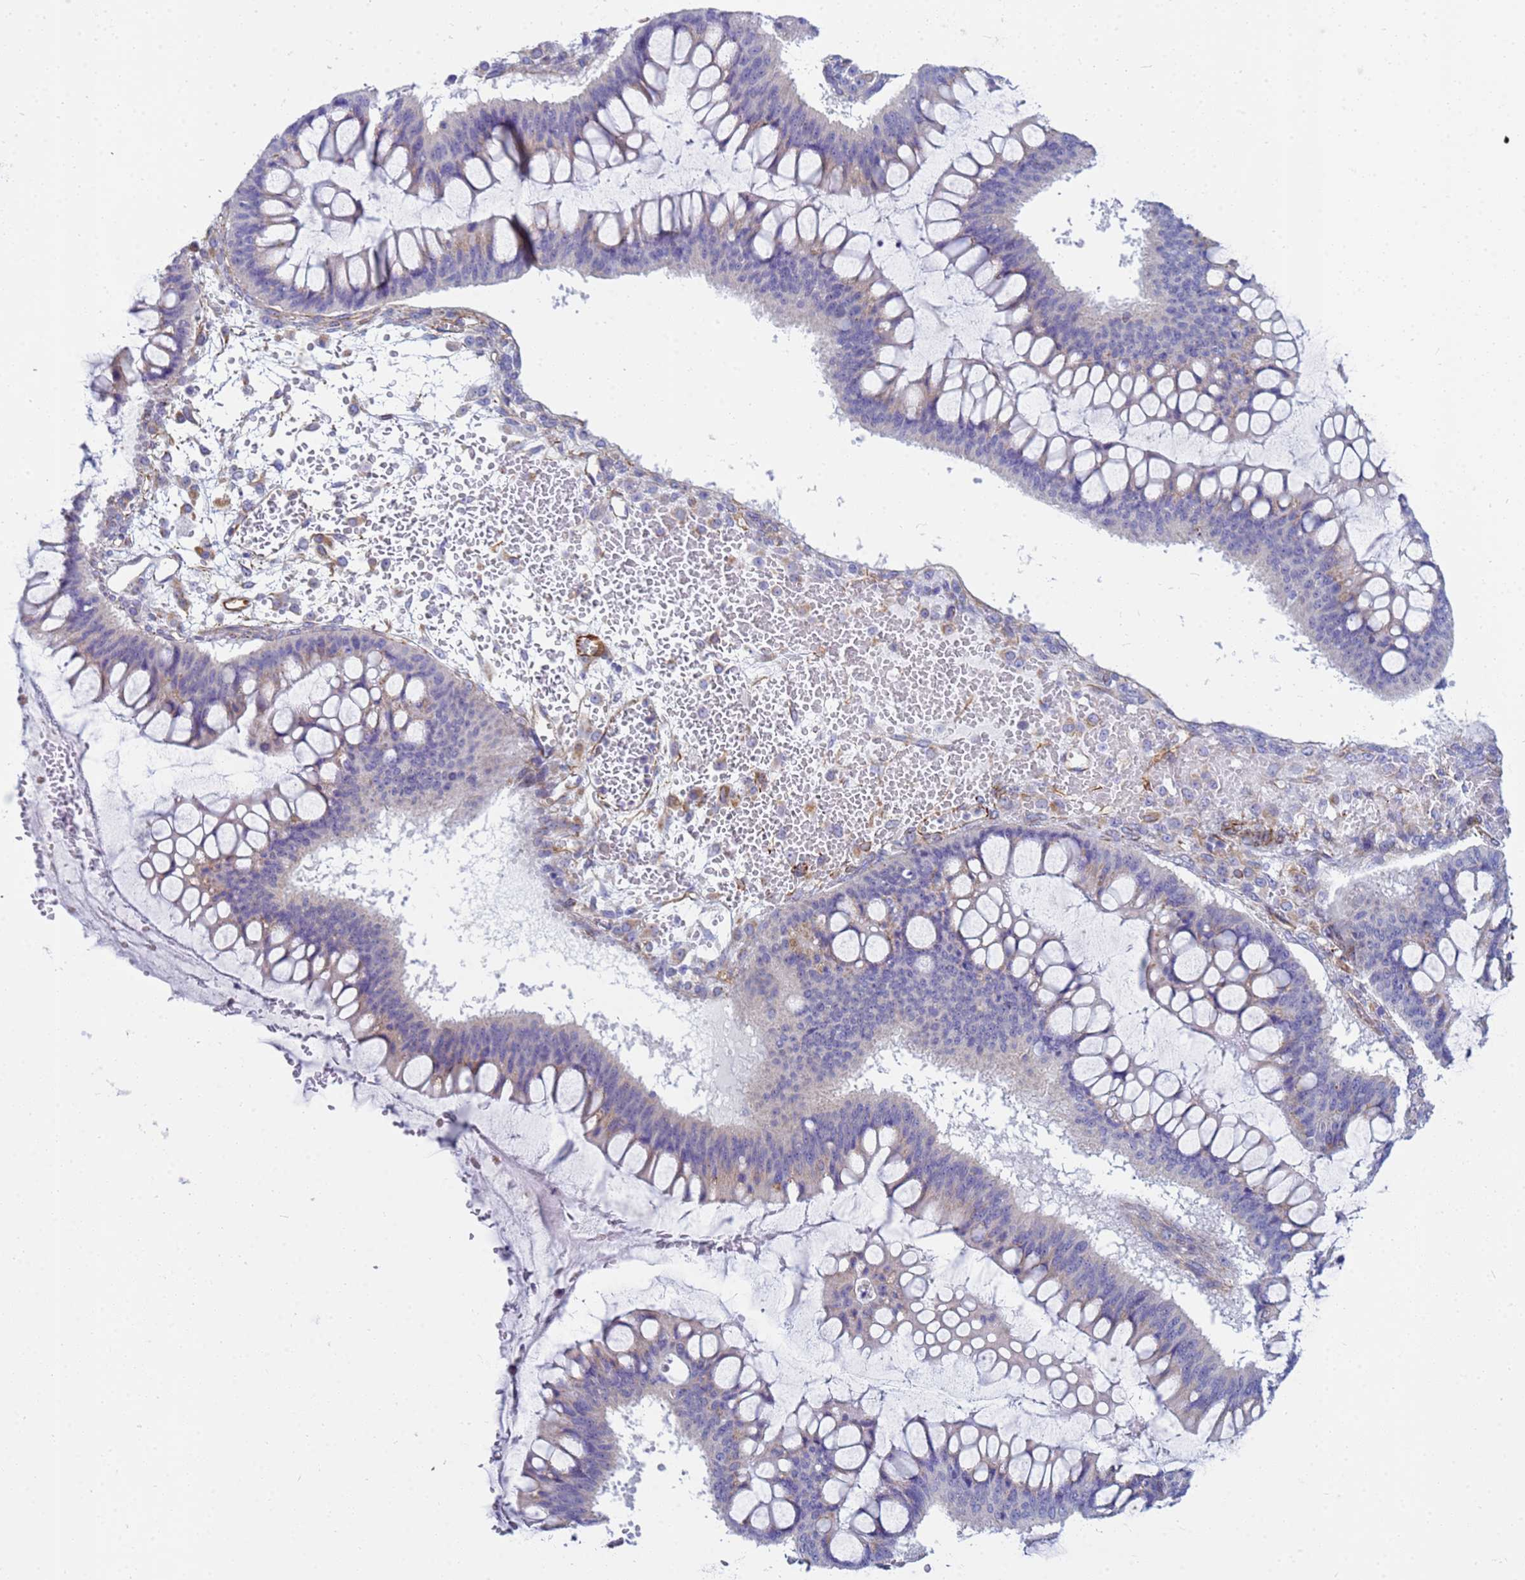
{"staining": {"intensity": "negative", "quantity": "none", "location": "none"}, "tissue": "ovarian cancer", "cell_type": "Tumor cells", "image_type": "cancer", "snomed": [{"axis": "morphology", "description": "Cystadenocarcinoma, mucinous, NOS"}, {"axis": "topography", "description": "Ovary"}], "caption": "The photomicrograph exhibits no staining of tumor cells in ovarian cancer.", "gene": "UBXN2B", "patient": {"sex": "female", "age": 73}}